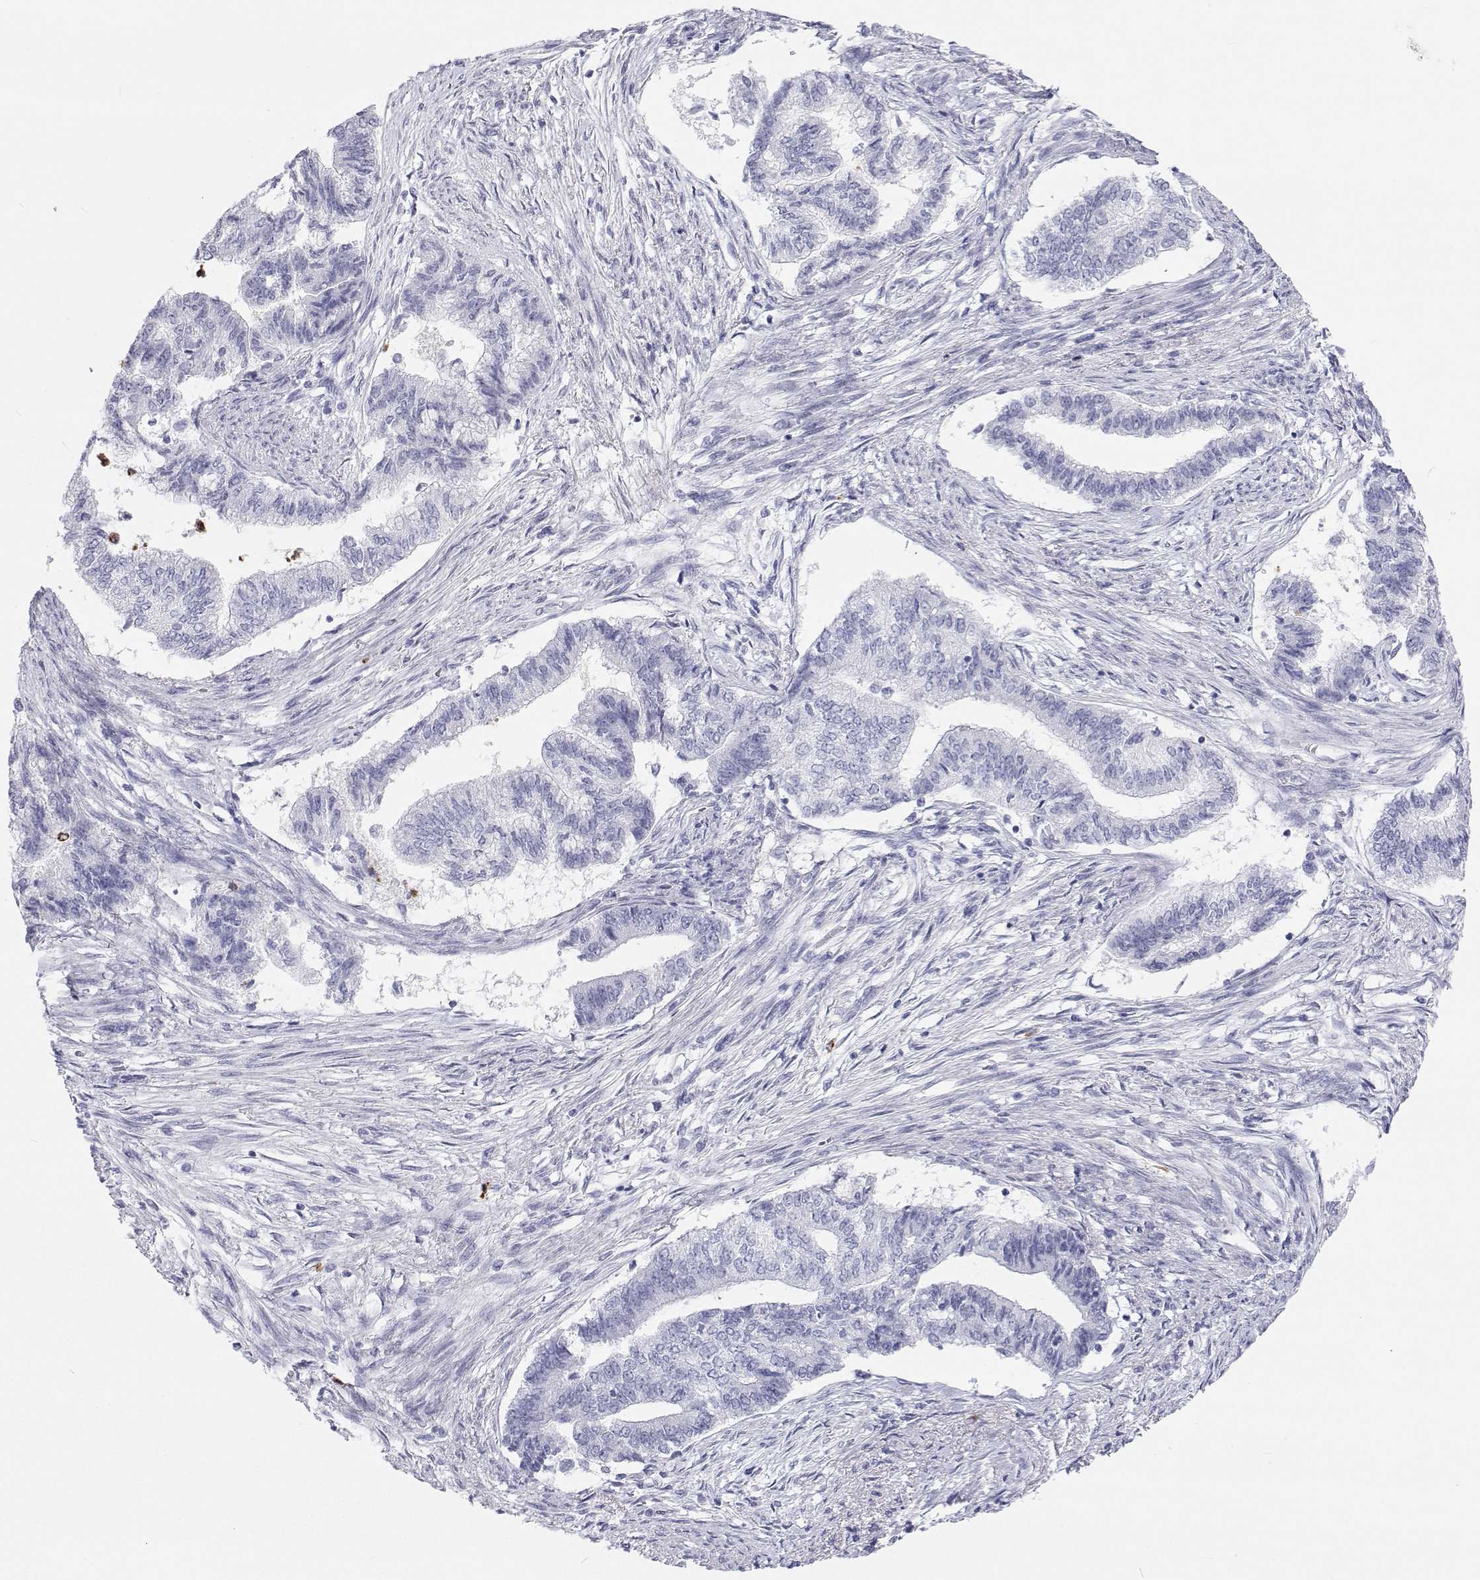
{"staining": {"intensity": "negative", "quantity": "none", "location": "none"}, "tissue": "endometrial cancer", "cell_type": "Tumor cells", "image_type": "cancer", "snomed": [{"axis": "morphology", "description": "Adenocarcinoma, NOS"}, {"axis": "topography", "description": "Endometrium"}], "caption": "Immunohistochemistry (IHC) of human endometrial cancer exhibits no staining in tumor cells.", "gene": "SFTPB", "patient": {"sex": "female", "age": 65}}